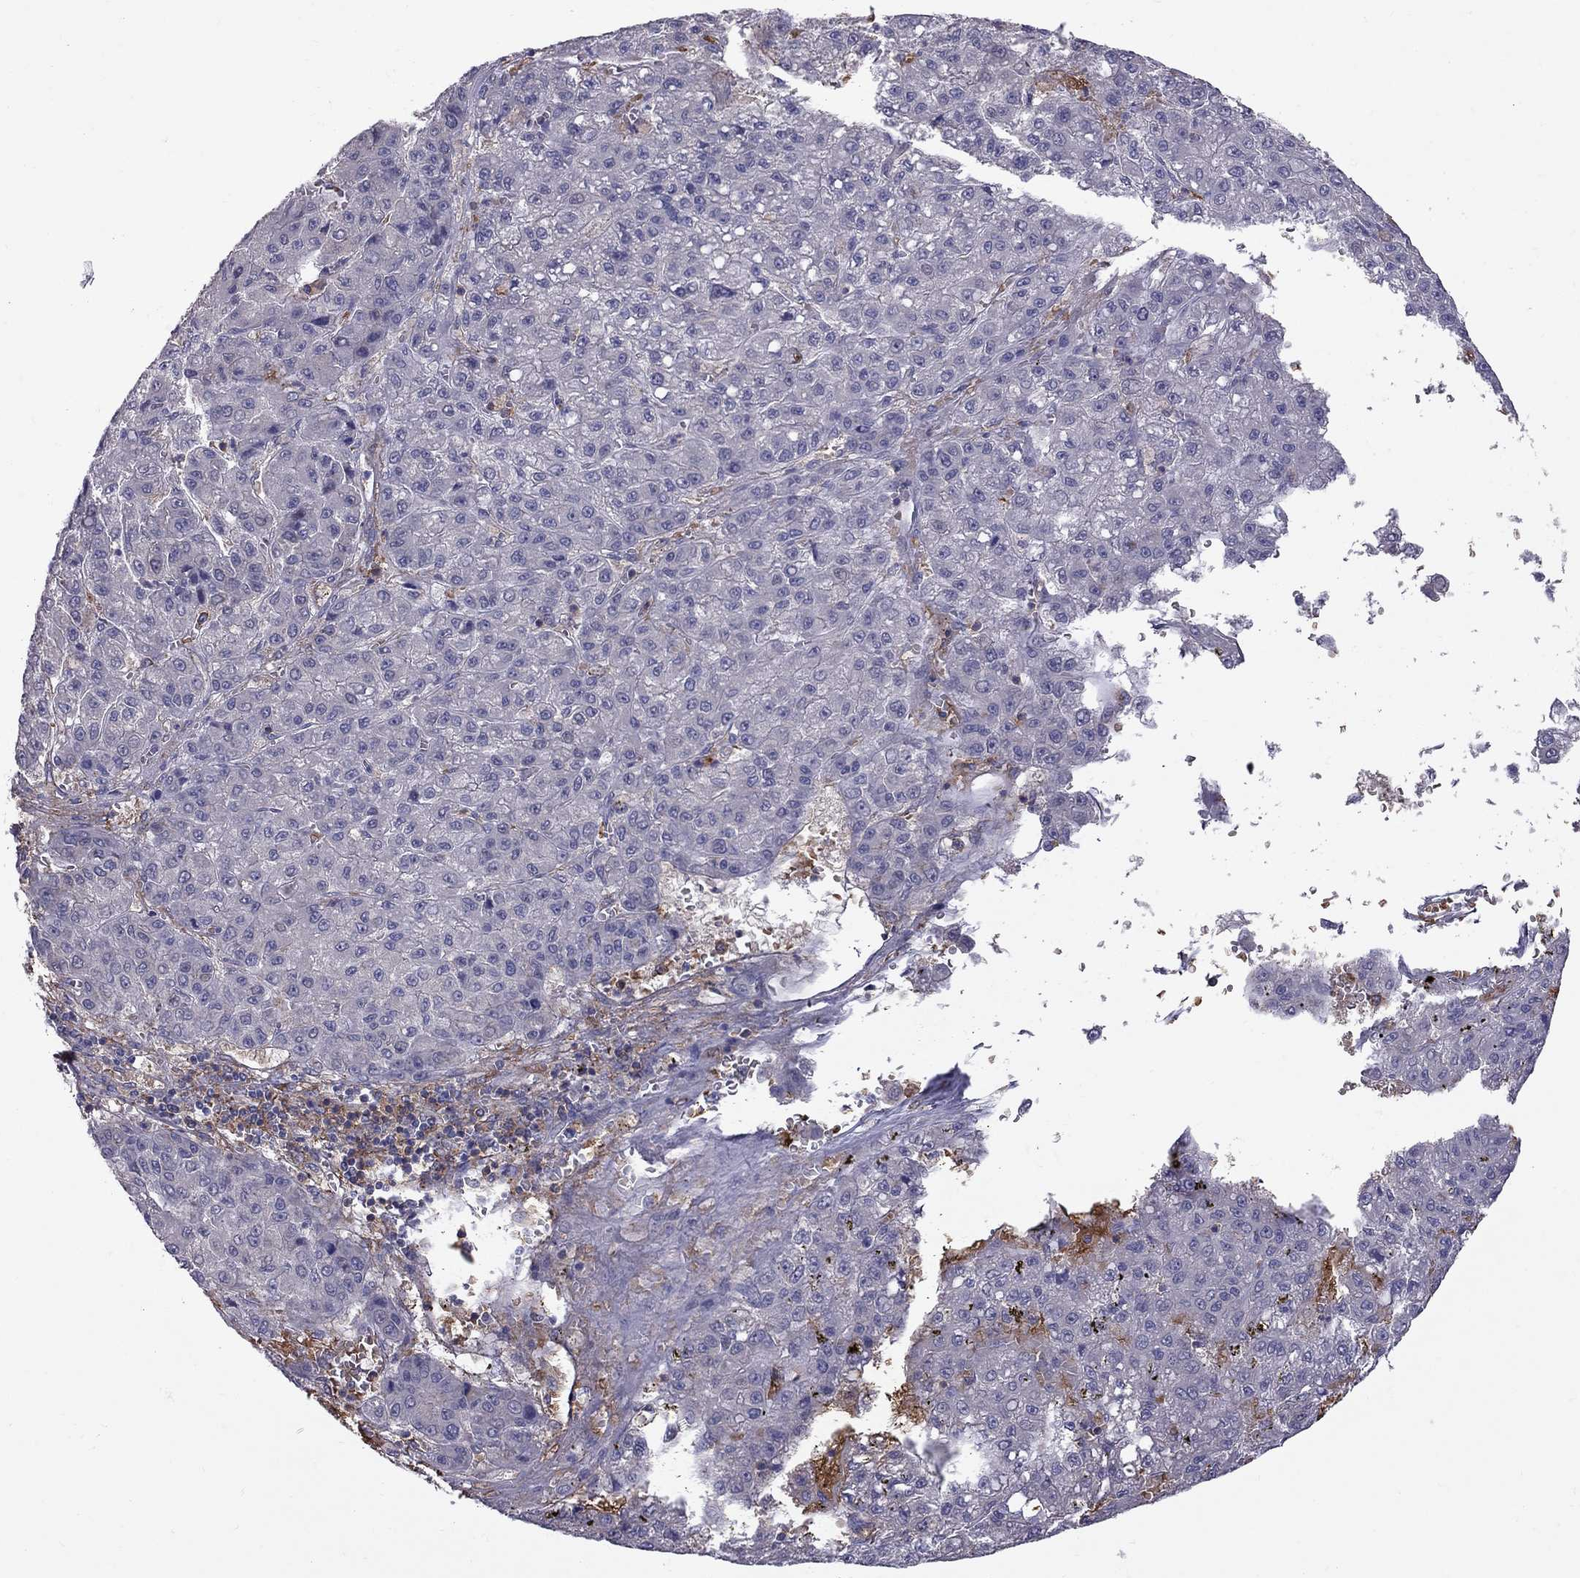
{"staining": {"intensity": "negative", "quantity": "none", "location": "none"}, "tissue": "liver cancer", "cell_type": "Tumor cells", "image_type": "cancer", "snomed": [{"axis": "morphology", "description": "Carcinoma, Hepatocellular, NOS"}, {"axis": "topography", "description": "Liver"}], "caption": "Immunohistochemistry (IHC) of human liver cancer (hepatocellular carcinoma) demonstrates no staining in tumor cells.", "gene": "EIF4E3", "patient": {"sex": "male", "age": 70}}